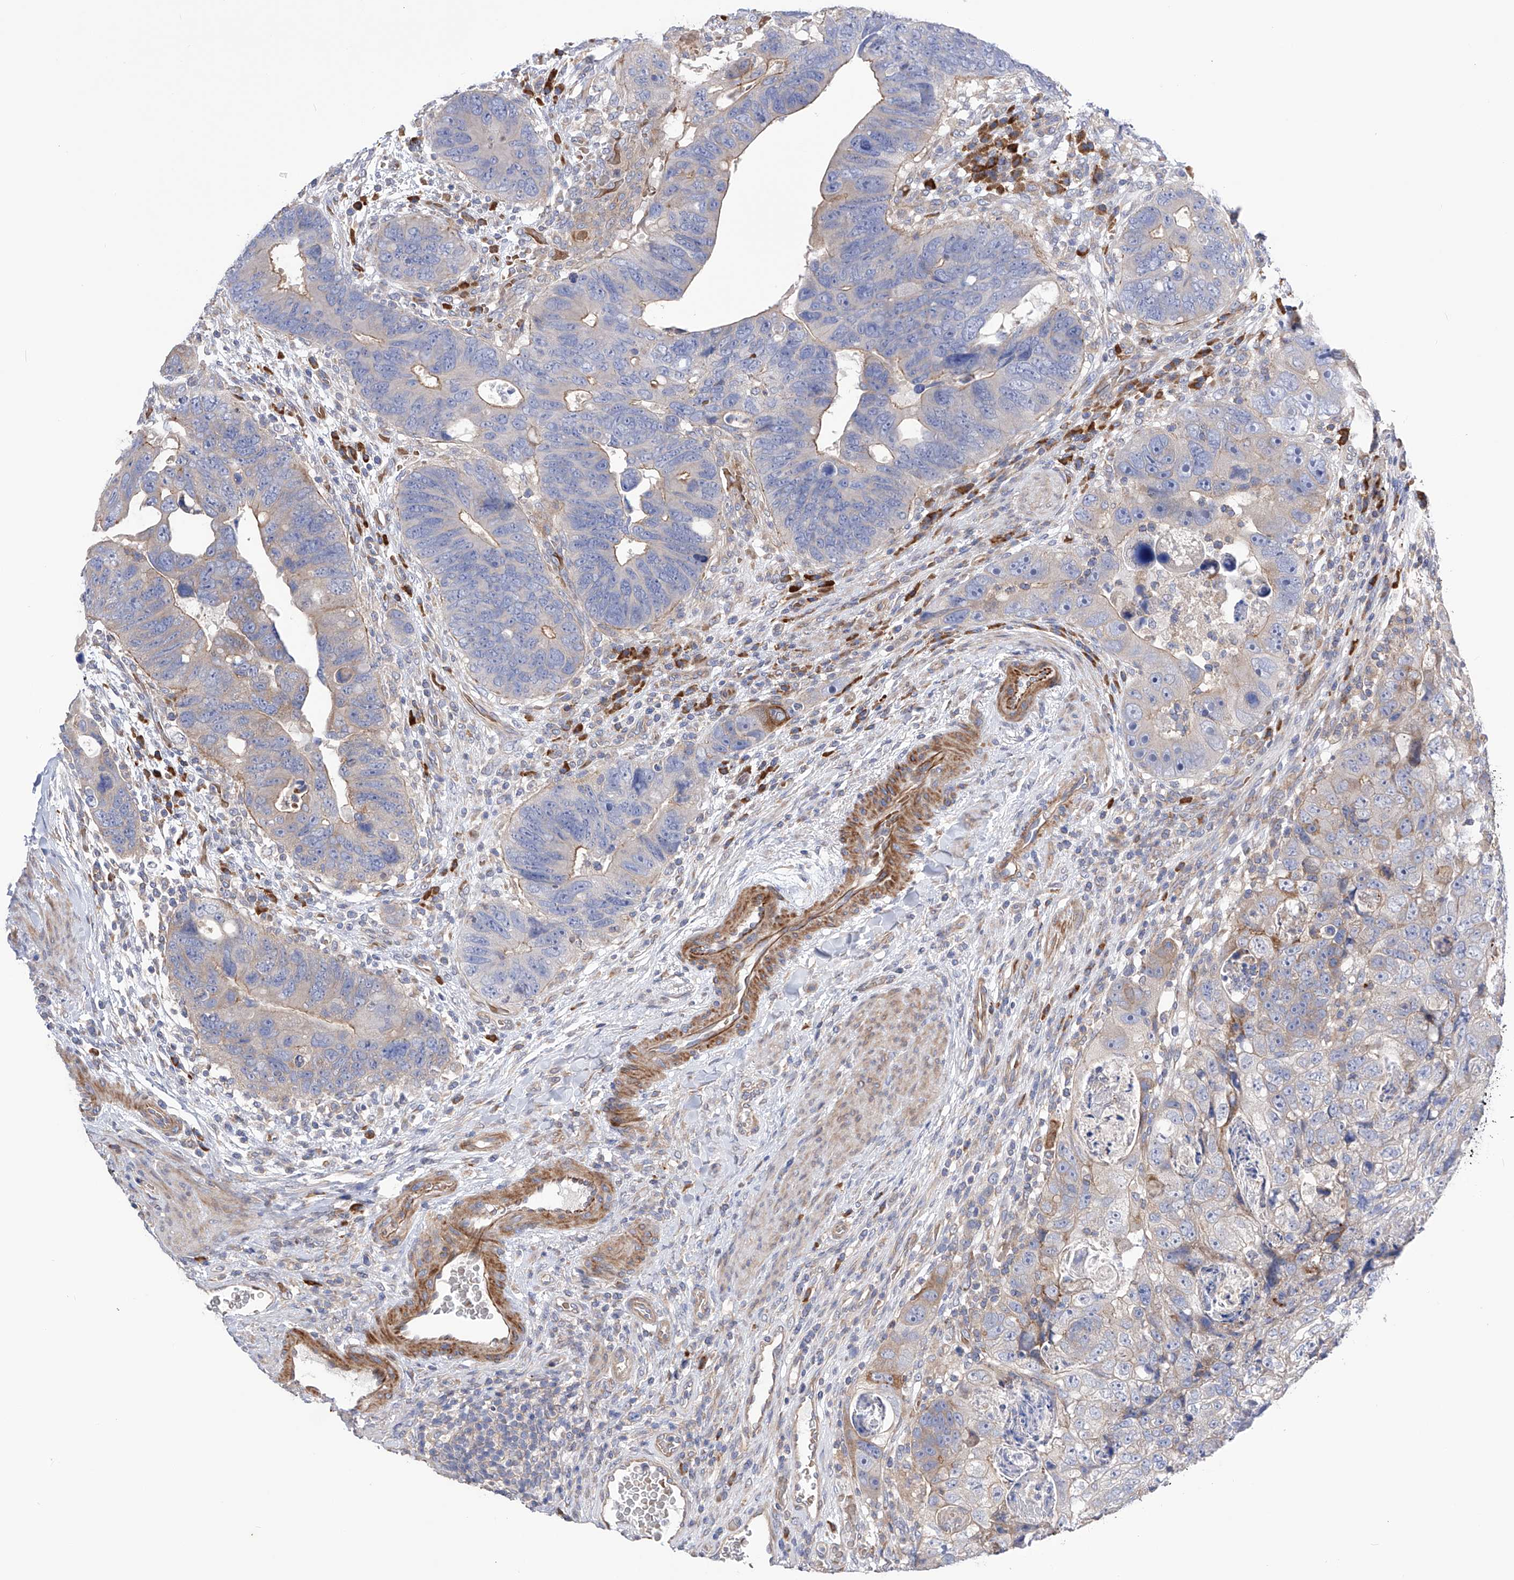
{"staining": {"intensity": "moderate", "quantity": "<25%", "location": "cytoplasmic/membranous"}, "tissue": "colorectal cancer", "cell_type": "Tumor cells", "image_type": "cancer", "snomed": [{"axis": "morphology", "description": "Adenocarcinoma, NOS"}, {"axis": "topography", "description": "Rectum"}], "caption": "DAB (3,3'-diaminobenzidine) immunohistochemical staining of adenocarcinoma (colorectal) displays moderate cytoplasmic/membranous protein positivity in about <25% of tumor cells.", "gene": "NFATC4", "patient": {"sex": "male", "age": 59}}